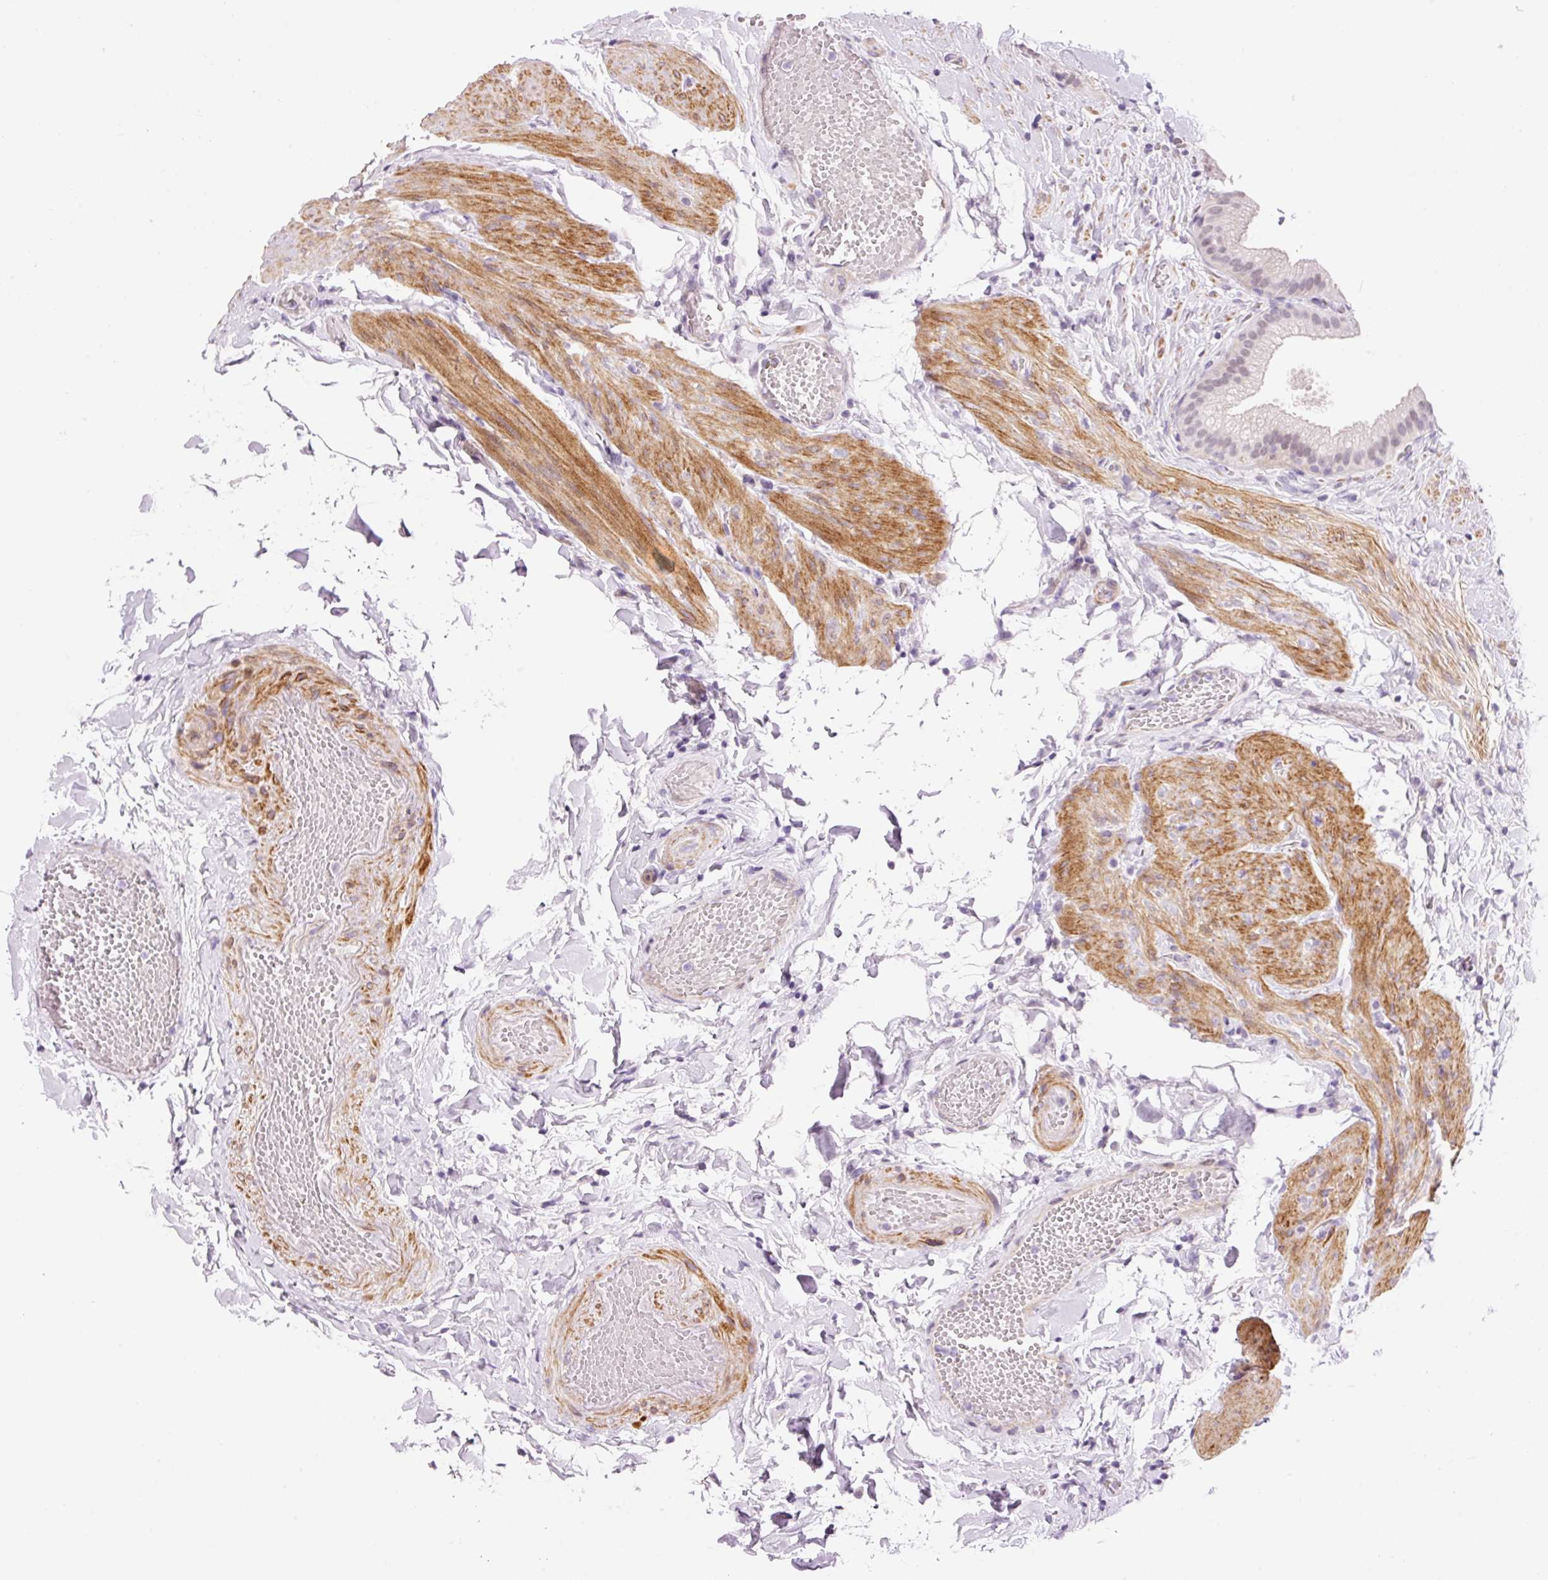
{"staining": {"intensity": "weak", "quantity": "25%-75%", "location": "nuclear"}, "tissue": "gallbladder", "cell_type": "Glandular cells", "image_type": "normal", "snomed": [{"axis": "morphology", "description": "Normal tissue, NOS"}, {"axis": "topography", "description": "Gallbladder"}], "caption": "Weak nuclear positivity for a protein is seen in approximately 25%-75% of glandular cells of unremarkable gallbladder using immunohistochemistry (IHC).", "gene": "HNF1A", "patient": {"sex": "female", "age": 63}}